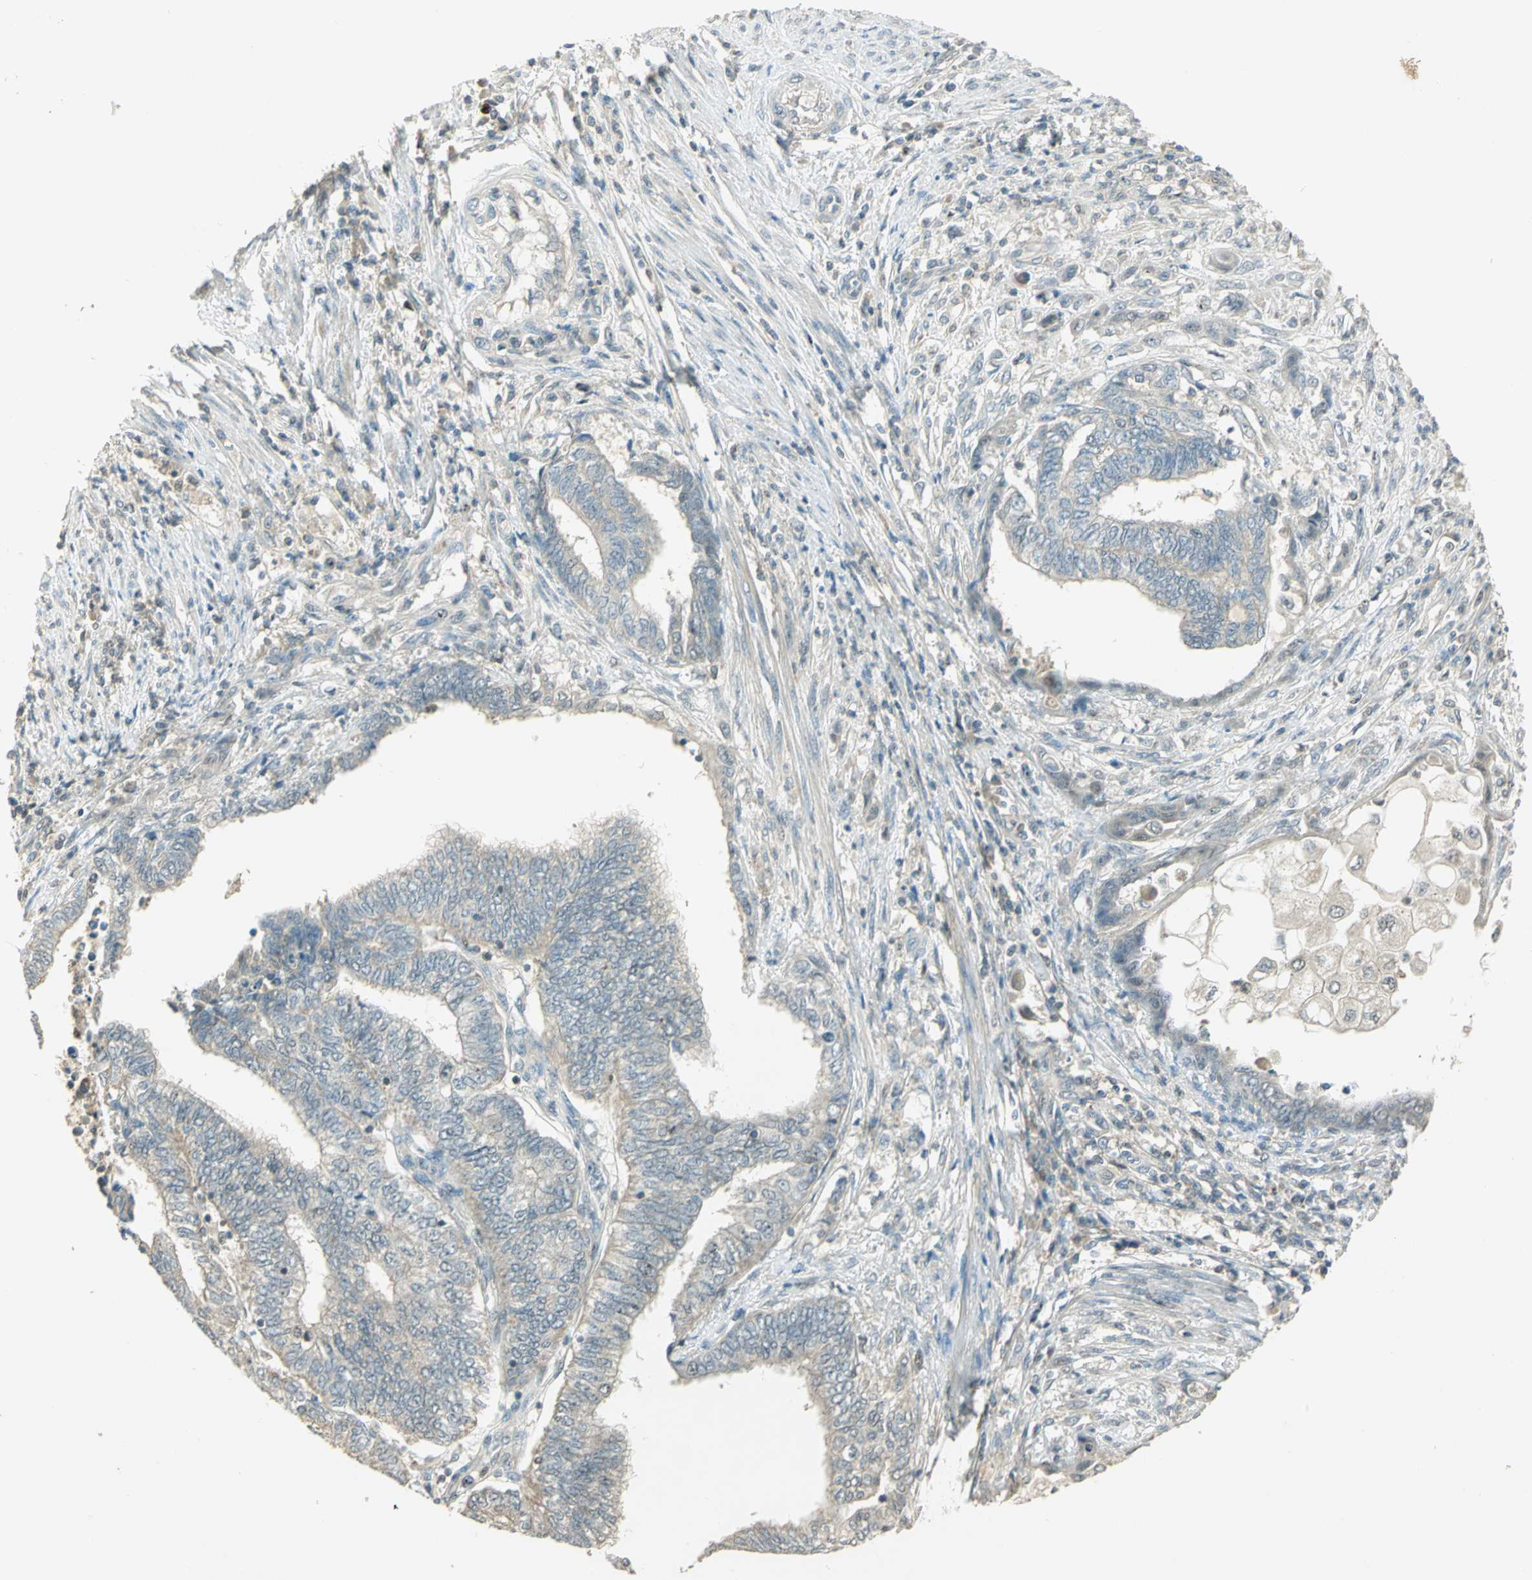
{"staining": {"intensity": "weak", "quantity": ">75%", "location": "cytoplasmic/membranous"}, "tissue": "endometrial cancer", "cell_type": "Tumor cells", "image_type": "cancer", "snomed": [{"axis": "morphology", "description": "Adenocarcinoma, NOS"}, {"axis": "topography", "description": "Uterus"}, {"axis": "topography", "description": "Endometrium"}], "caption": "Adenocarcinoma (endometrial) tissue exhibits weak cytoplasmic/membranous staining in about >75% of tumor cells", "gene": "BIRC2", "patient": {"sex": "female", "age": 70}}